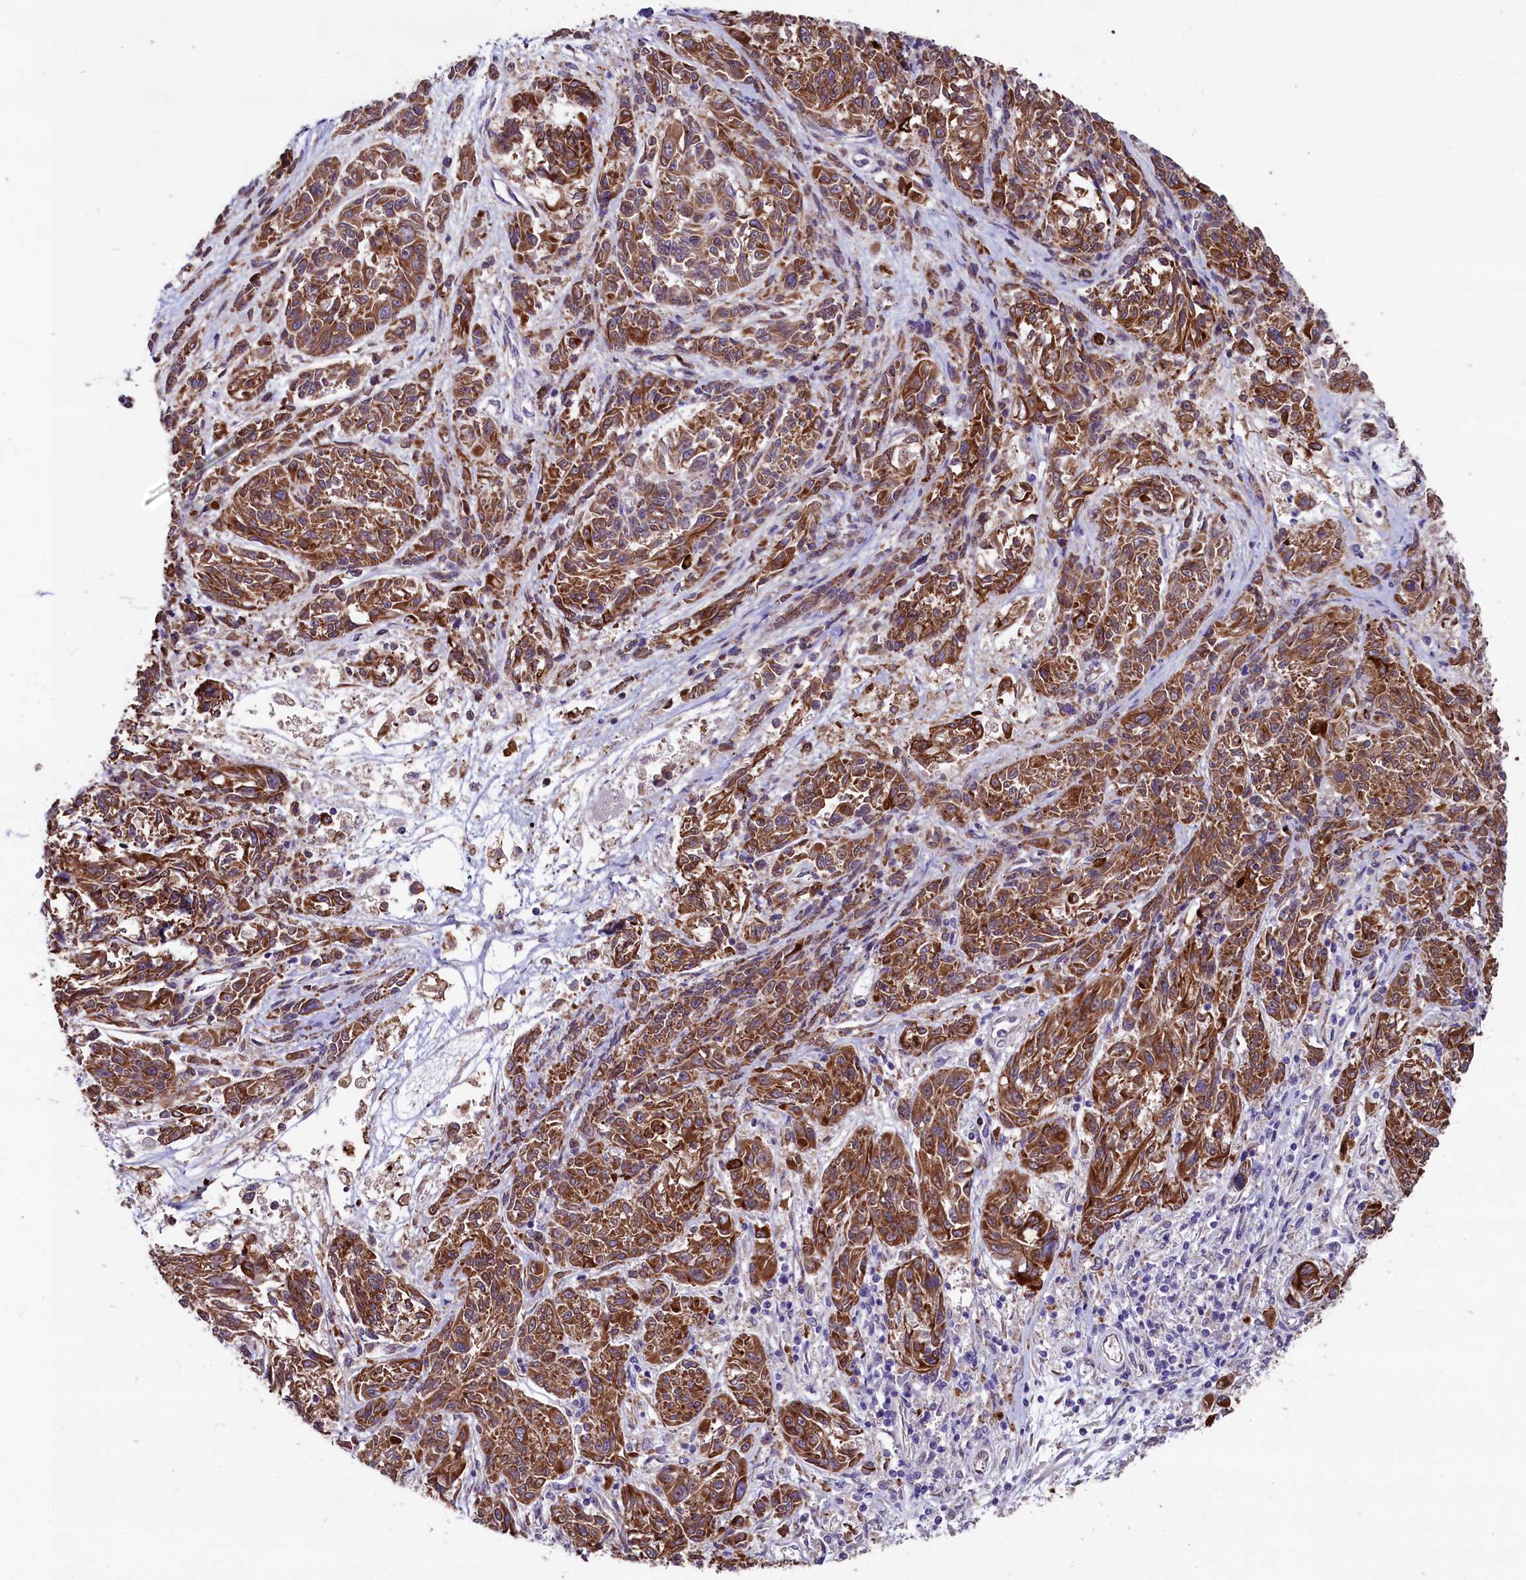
{"staining": {"intensity": "strong", "quantity": ">75%", "location": "cytoplasmic/membranous"}, "tissue": "melanoma", "cell_type": "Tumor cells", "image_type": "cancer", "snomed": [{"axis": "morphology", "description": "Malignant melanoma, NOS"}, {"axis": "topography", "description": "Skin"}], "caption": "Tumor cells display high levels of strong cytoplasmic/membranous expression in about >75% of cells in melanoma. (Stains: DAB in brown, nuclei in blue, Microscopy: brightfield microscopy at high magnification).", "gene": "GPR108", "patient": {"sex": "male", "age": 53}}